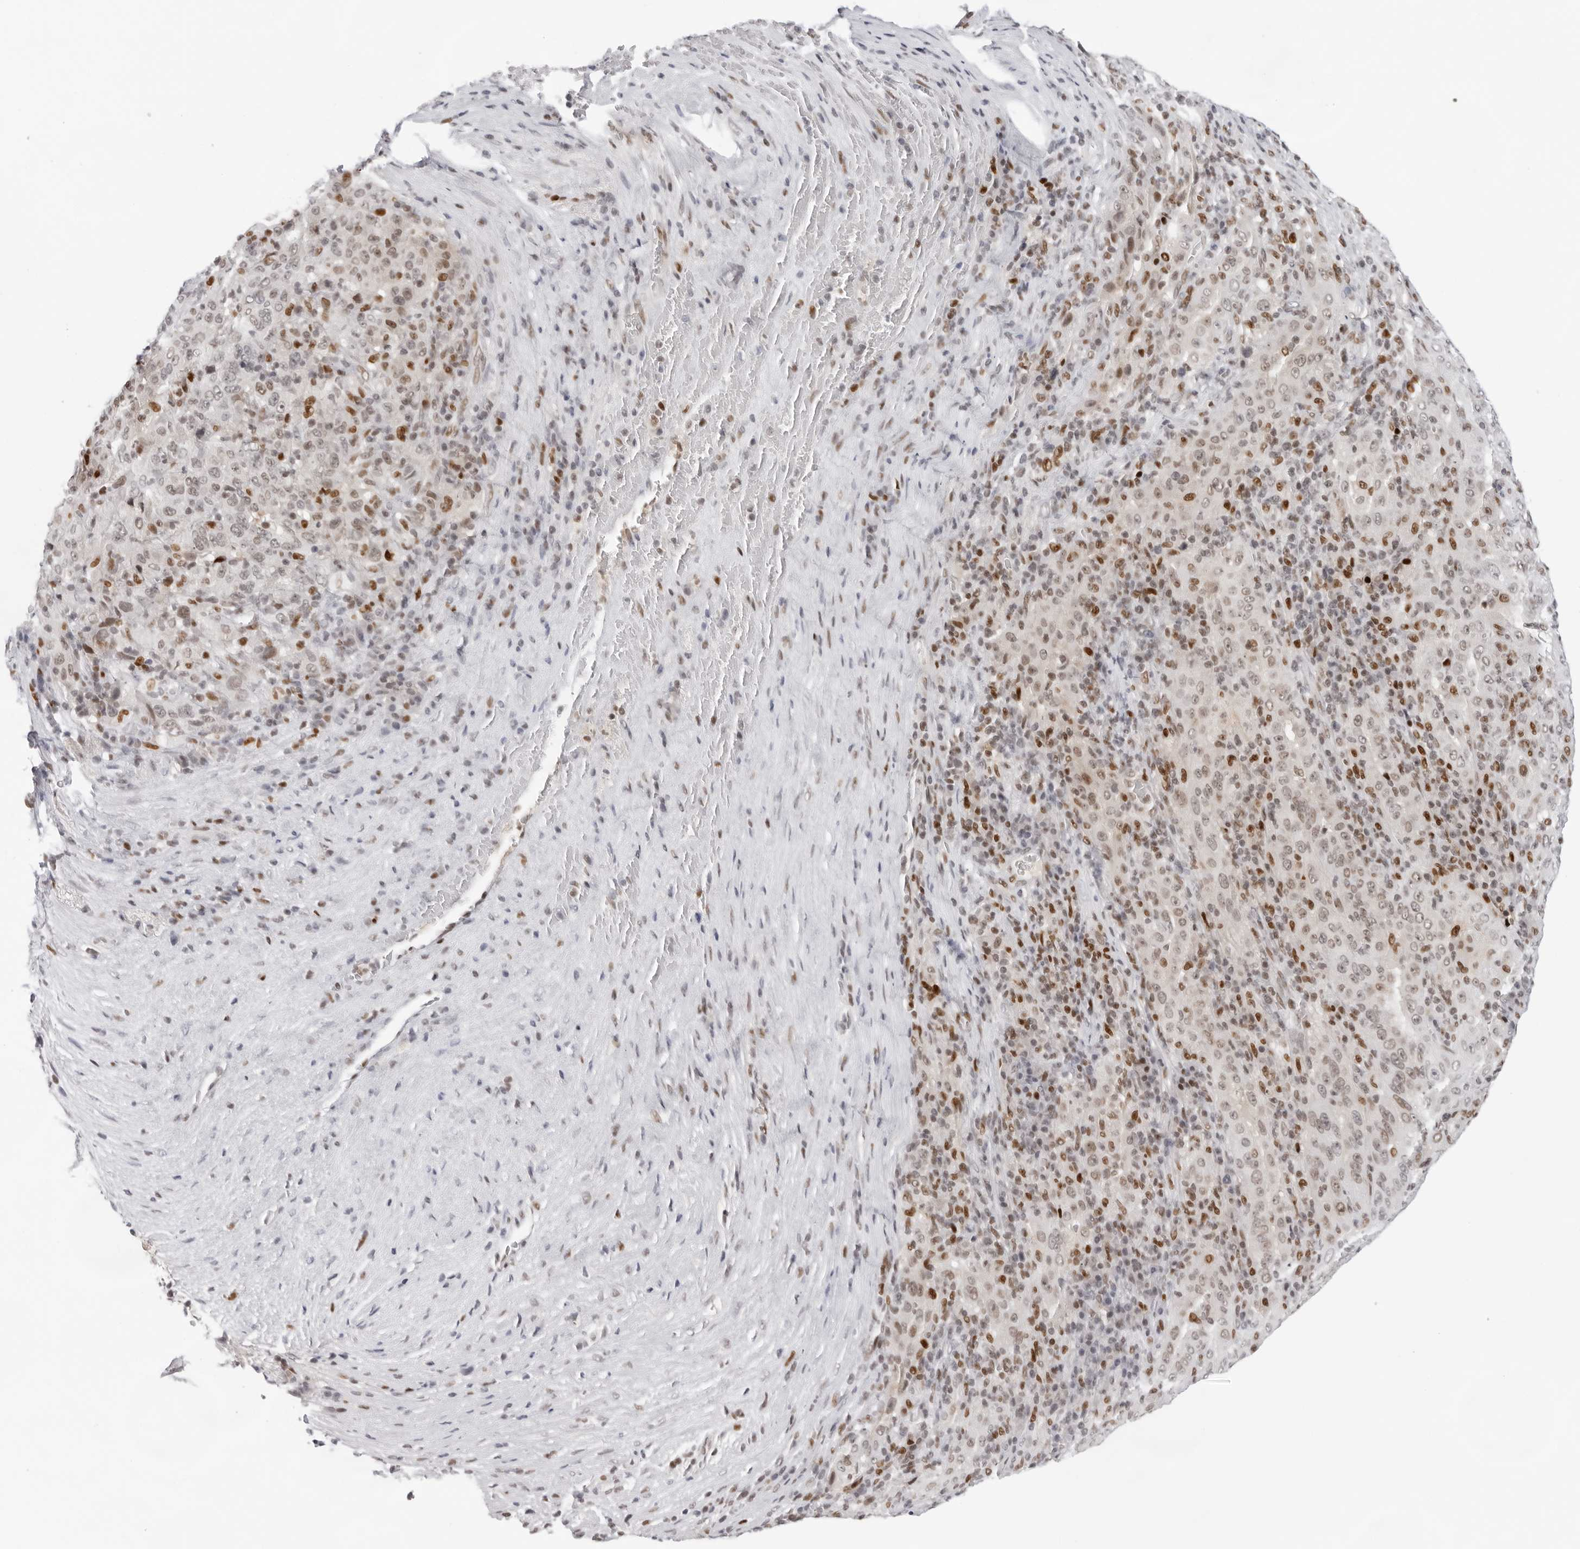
{"staining": {"intensity": "weak", "quantity": ">75%", "location": "nuclear"}, "tissue": "pancreatic cancer", "cell_type": "Tumor cells", "image_type": "cancer", "snomed": [{"axis": "morphology", "description": "Adenocarcinoma, NOS"}, {"axis": "topography", "description": "Pancreas"}], "caption": "A brown stain shows weak nuclear positivity of a protein in human pancreatic adenocarcinoma tumor cells.", "gene": "OGG1", "patient": {"sex": "male", "age": 63}}